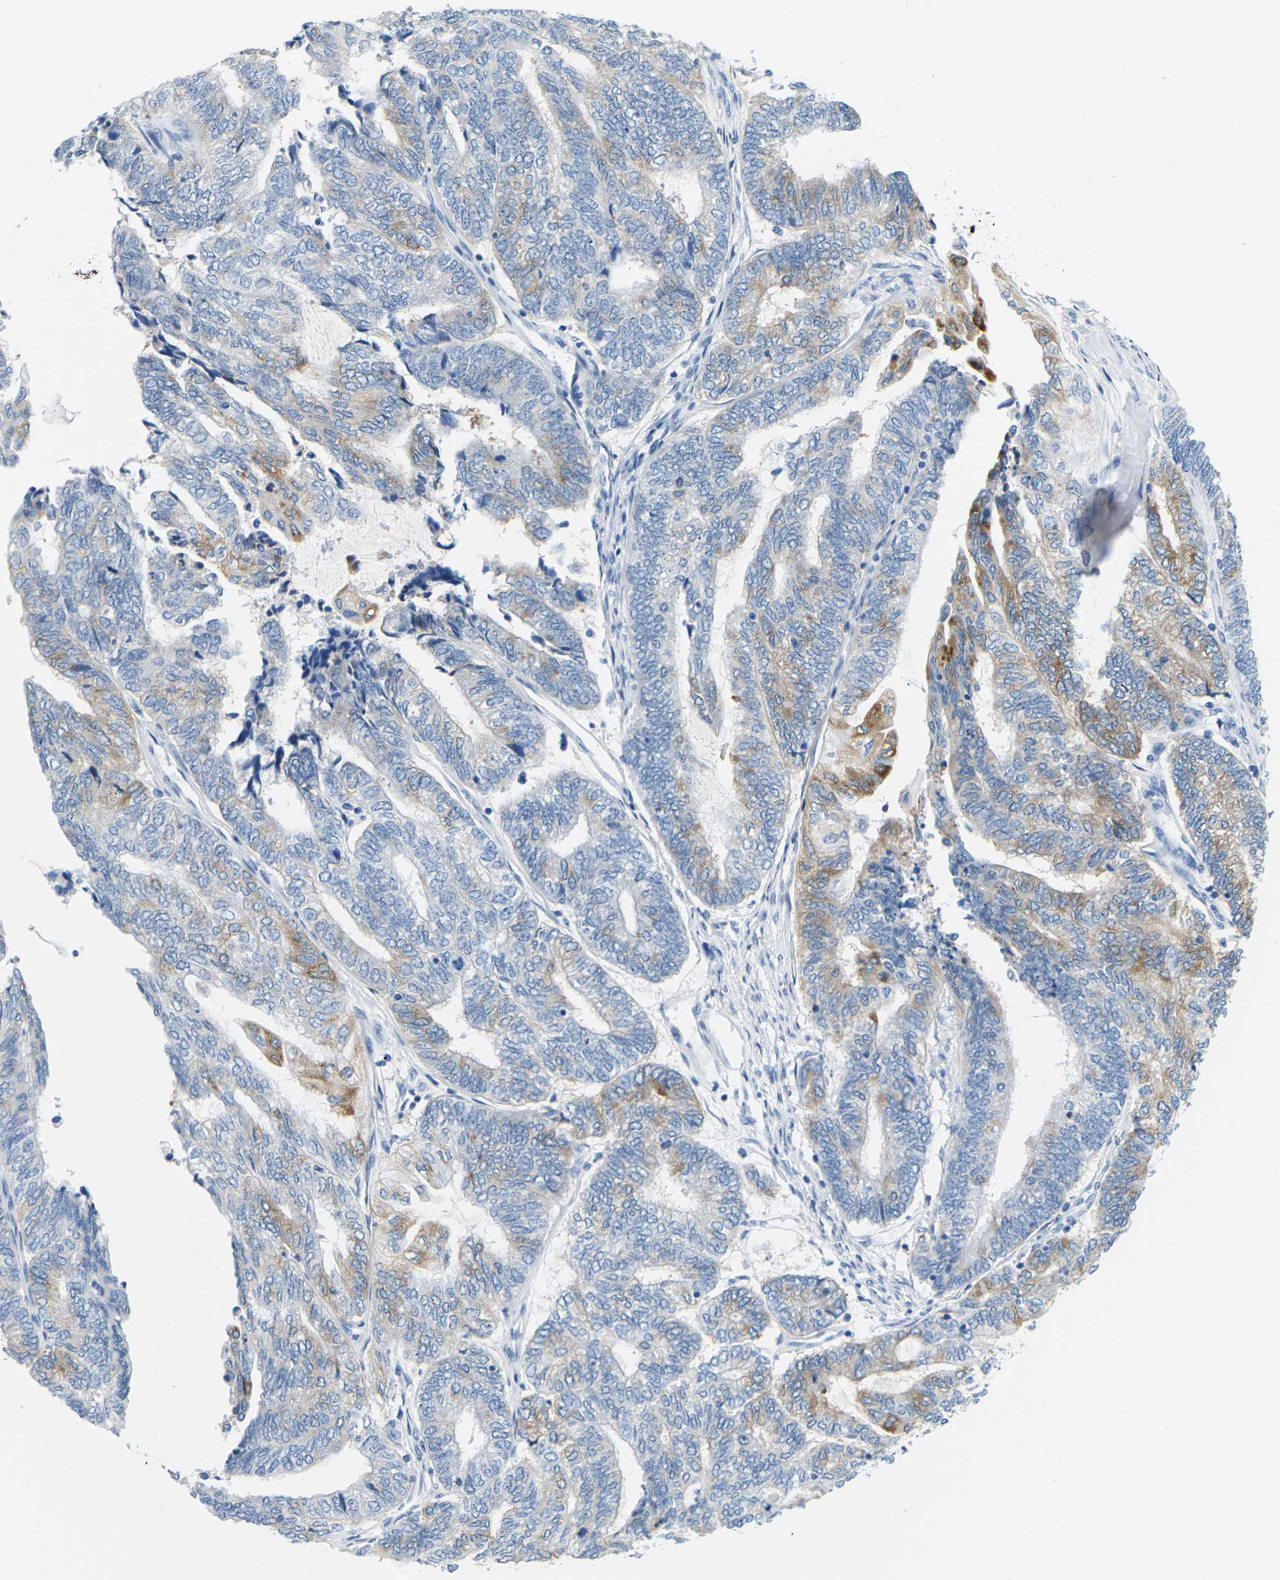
{"staining": {"intensity": "moderate", "quantity": "<25%", "location": "cytoplasmic/membranous"}, "tissue": "endometrial cancer", "cell_type": "Tumor cells", "image_type": "cancer", "snomed": [{"axis": "morphology", "description": "Adenocarcinoma, NOS"}, {"axis": "topography", "description": "Uterus"}, {"axis": "topography", "description": "Endometrium"}], "caption": "Protein analysis of endometrial cancer tissue reveals moderate cytoplasmic/membranous expression in approximately <25% of tumor cells.", "gene": "SYNGR2", "patient": {"sex": "female", "age": 70}}